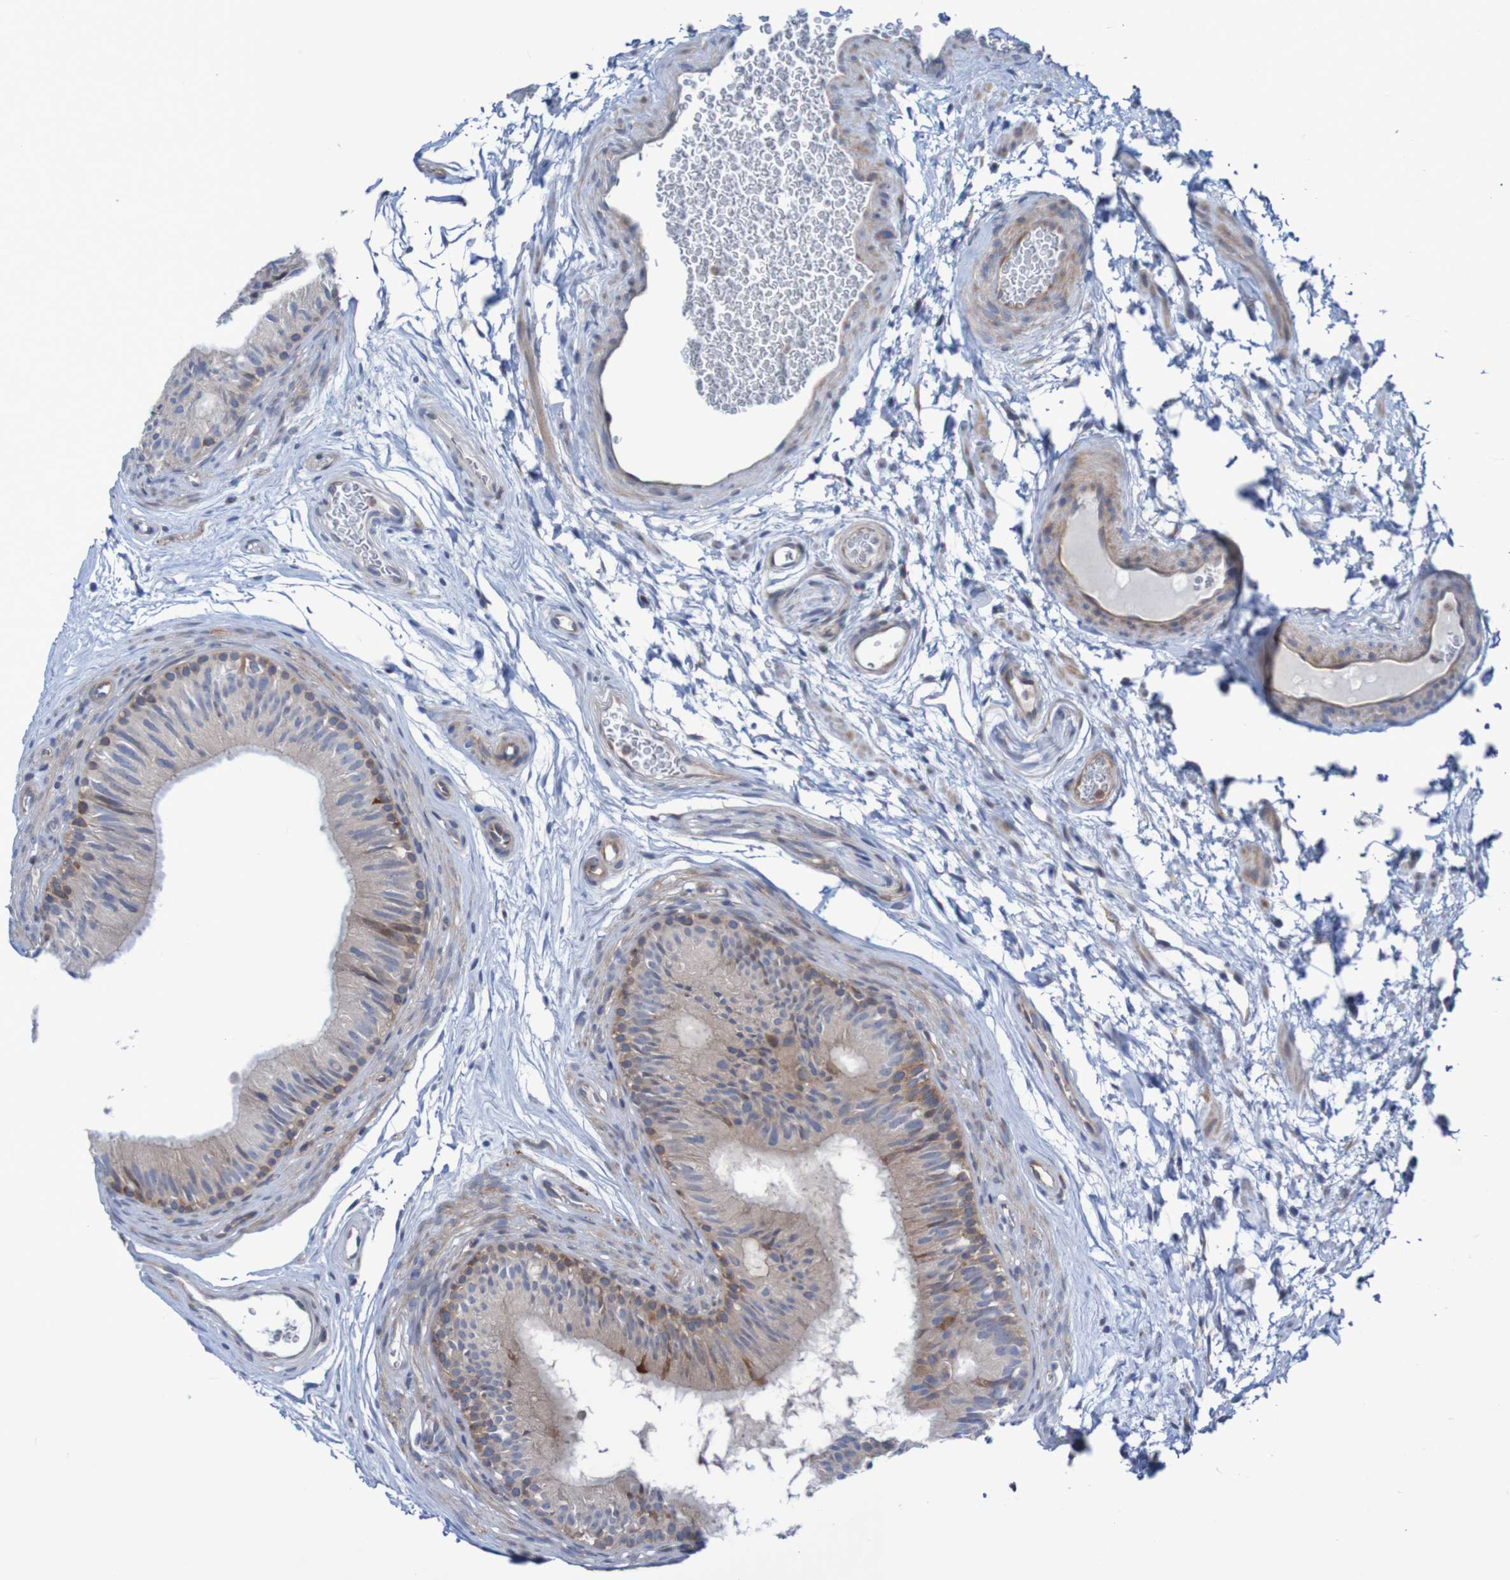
{"staining": {"intensity": "weak", "quantity": ">75%", "location": "cytoplasmic/membranous"}, "tissue": "epididymis", "cell_type": "Glandular cells", "image_type": "normal", "snomed": [{"axis": "morphology", "description": "Normal tissue, NOS"}, {"axis": "topography", "description": "Epididymis"}], "caption": "Protein staining by immunohistochemistry displays weak cytoplasmic/membranous positivity in approximately >75% of glandular cells in unremarkable epididymis.", "gene": "ANGPT4", "patient": {"sex": "male", "age": 36}}